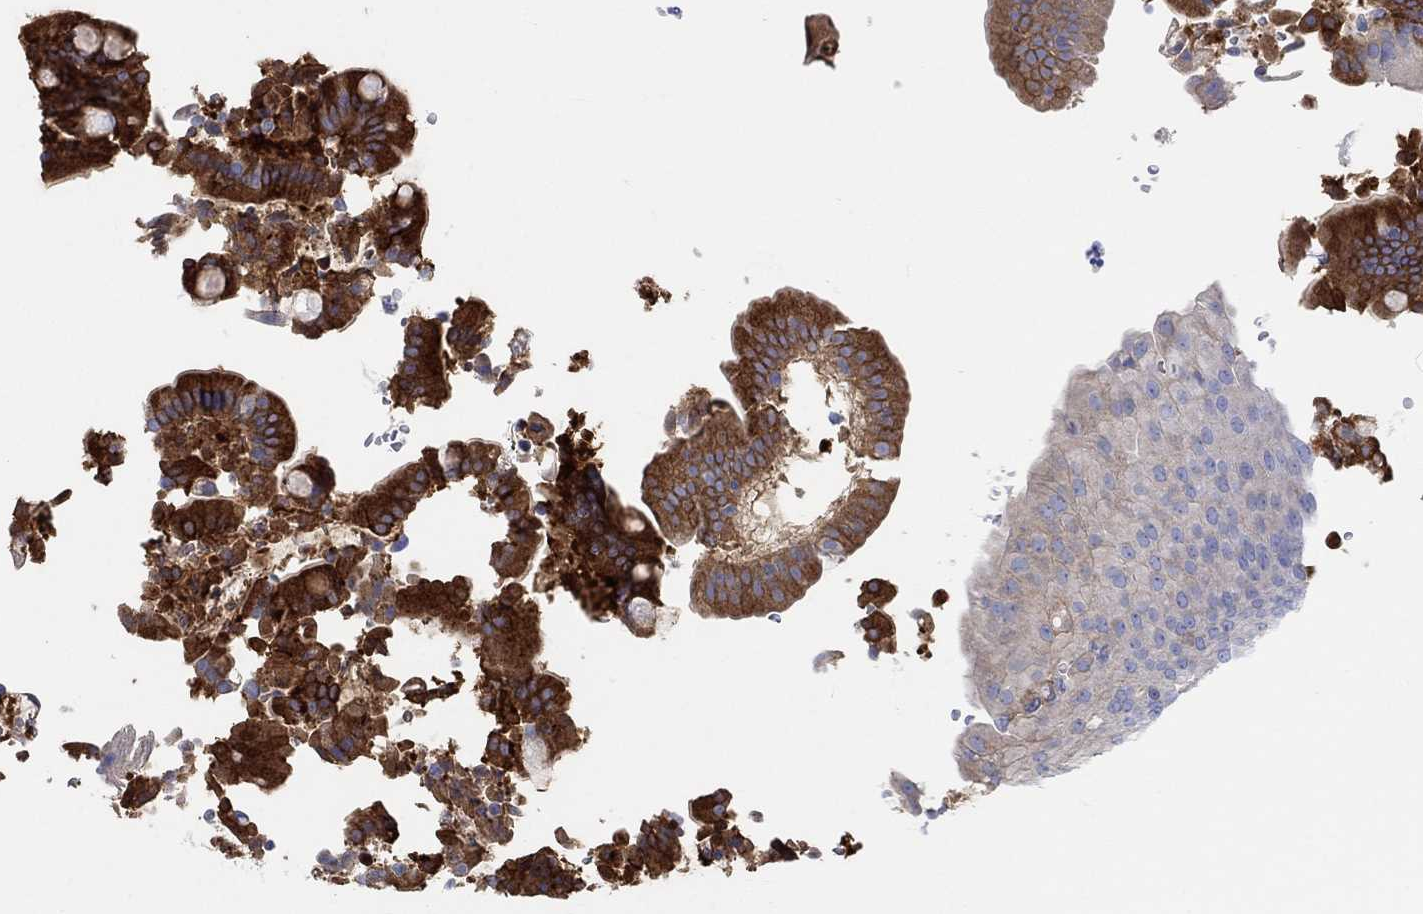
{"staining": {"intensity": "strong", "quantity": "25%-75%", "location": "cytoplasmic/membranous"}, "tissue": "duodenum", "cell_type": "Glandular cells", "image_type": "normal", "snomed": [{"axis": "morphology", "description": "Normal tissue, NOS"}, {"axis": "topography", "description": "Duodenum"}], "caption": "About 25%-75% of glandular cells in benign human duodenum show strong cytoplasmic/membranous protein staining as visualized by brown immunohistochemical staining.", "gene": "REEP6", "patient": {"sex": "female", "age": 62}}